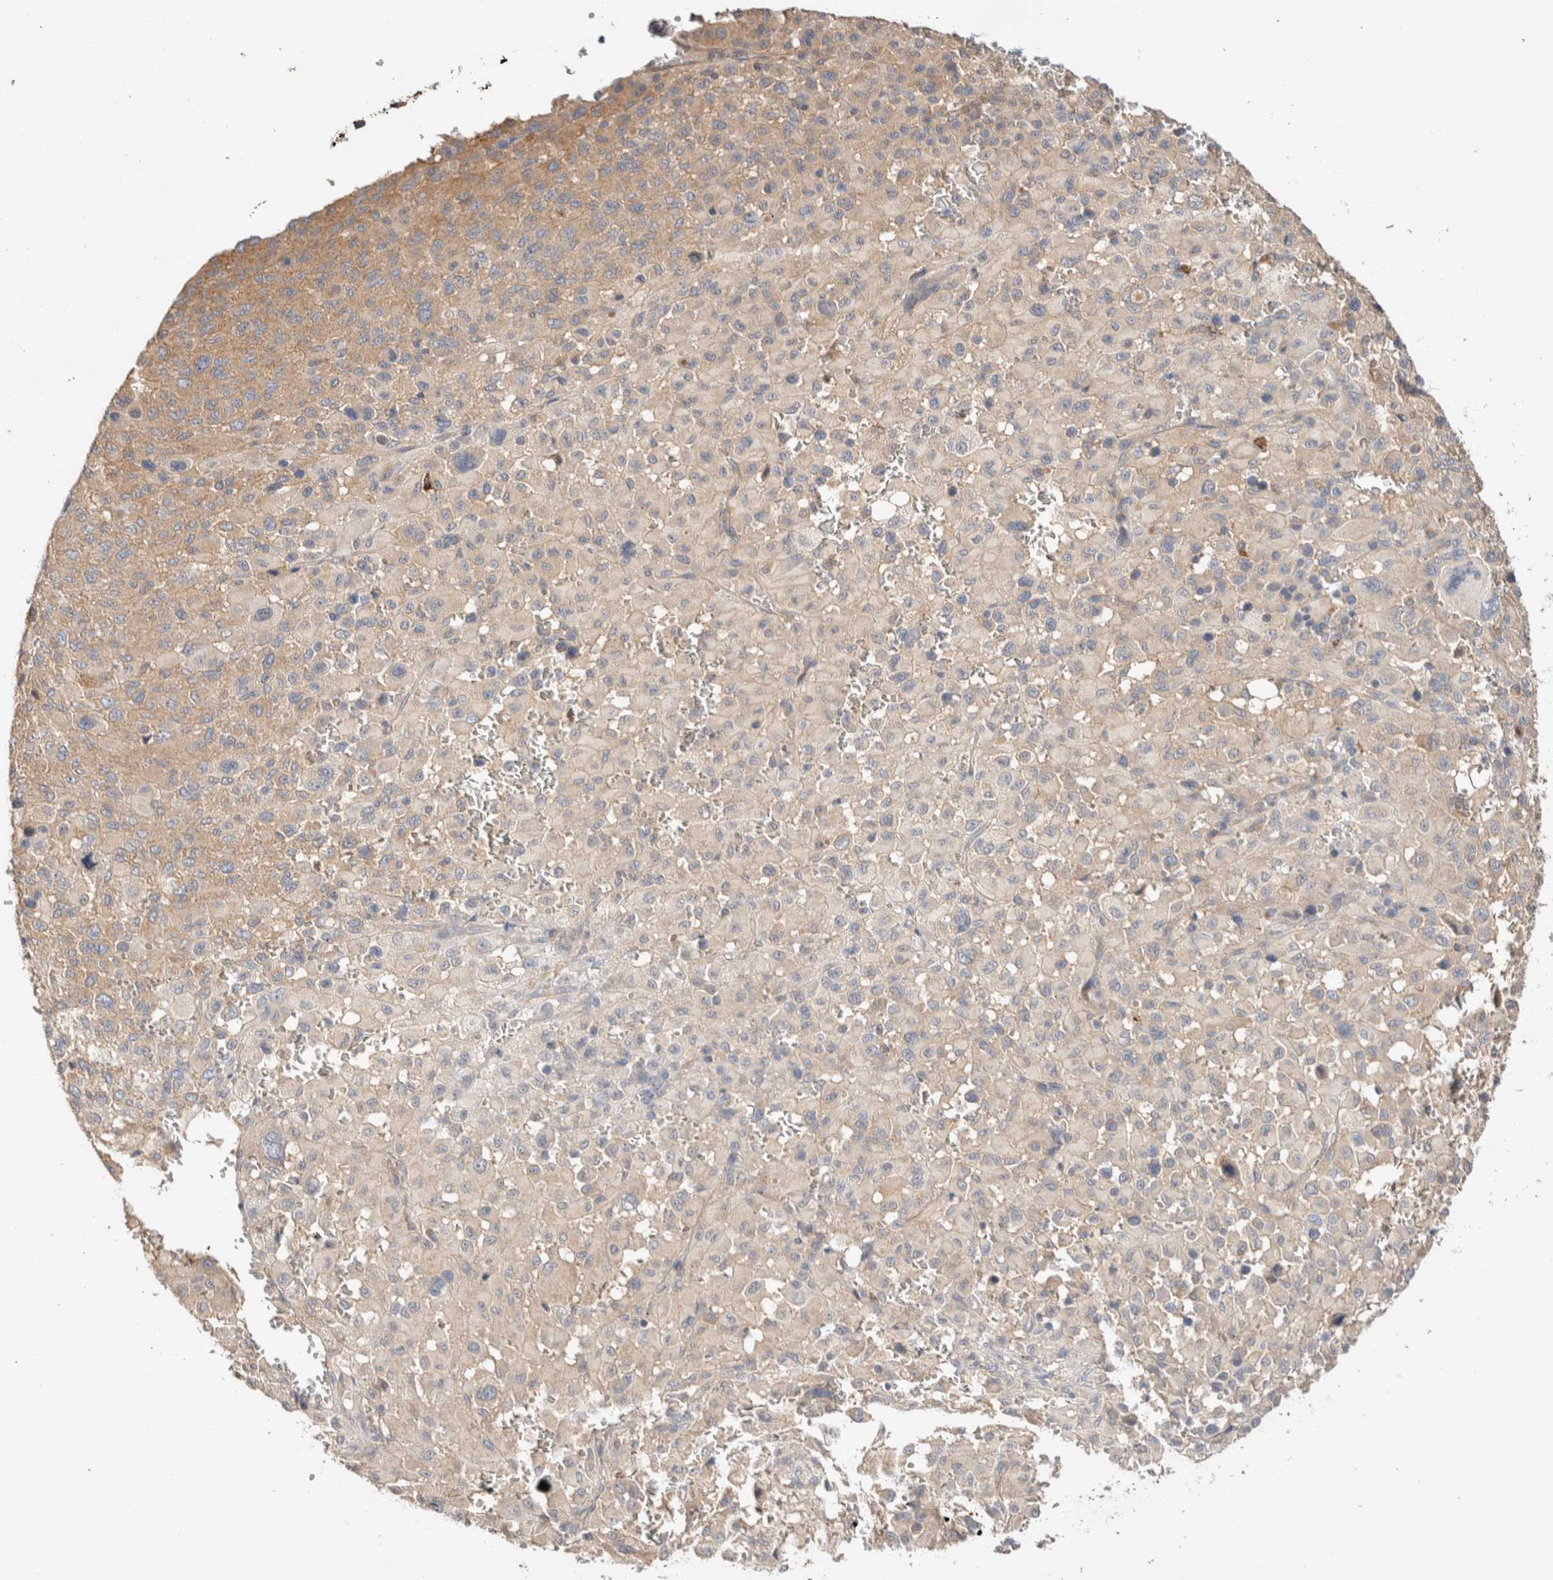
{"staining": {"intensity": "weak", "quantity": "<25%", "location": "cytoplasmic/membranous"}, "tissue": "melanoma", "cell_type": "Tumor cells", "image_type": "cancer", "snomed": [{"axis": "morphology", "description": "Malignant melanoma, Metastatic site"}, {"axis": "topography", "description": "Skin"}], "caption": "The micrograph reveals no staining of tumor cells in malignant melanoma (metastatic site). The staining was performed using DAB (3,3'-diaminobenzidine) to visualize the protein expression in brown, while the nuclei were stained in blue with hematoxylin (Magnification: 20x).", "gene": "B3GNTL1", "patient": {"sex": "female", "age": 74}}